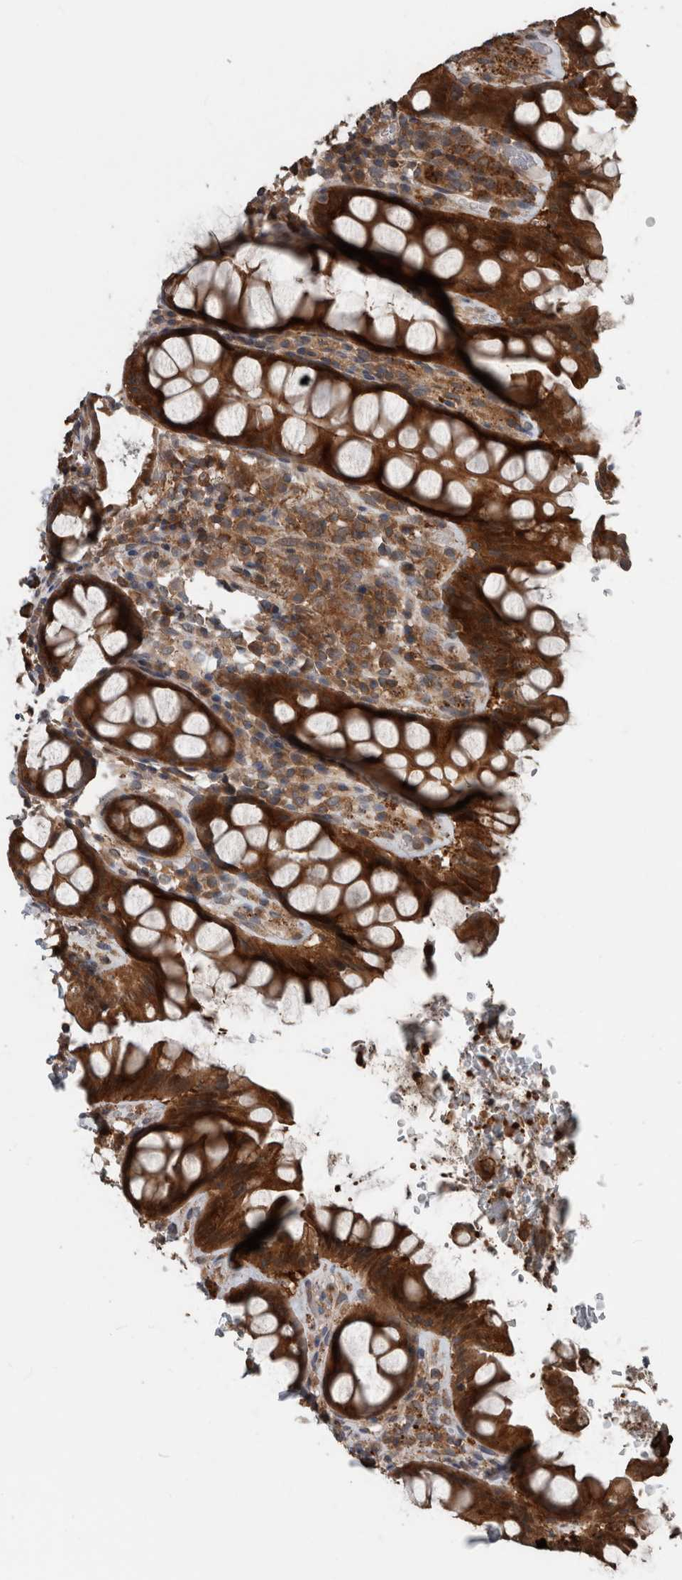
{"staining": {"intensity": "strong", "quantity": ">75%", "location": "cytoplasmic/membranous"}, "tissue": "rectum", "cell_type": "Glandular cells", "image_type": "normal", "snomed": [{"axis": "morphology", "description": "Normal tissue, NOS"}, {"axis": "topography", "description": "Rectum"}], "caption": "A high amount of strong cytoplasmic/membranous expression is present in approximately >75% of glandular cells in benign rectum.", "gene": "RIOK3", "patient": {"sex": "male", "age": 64}}